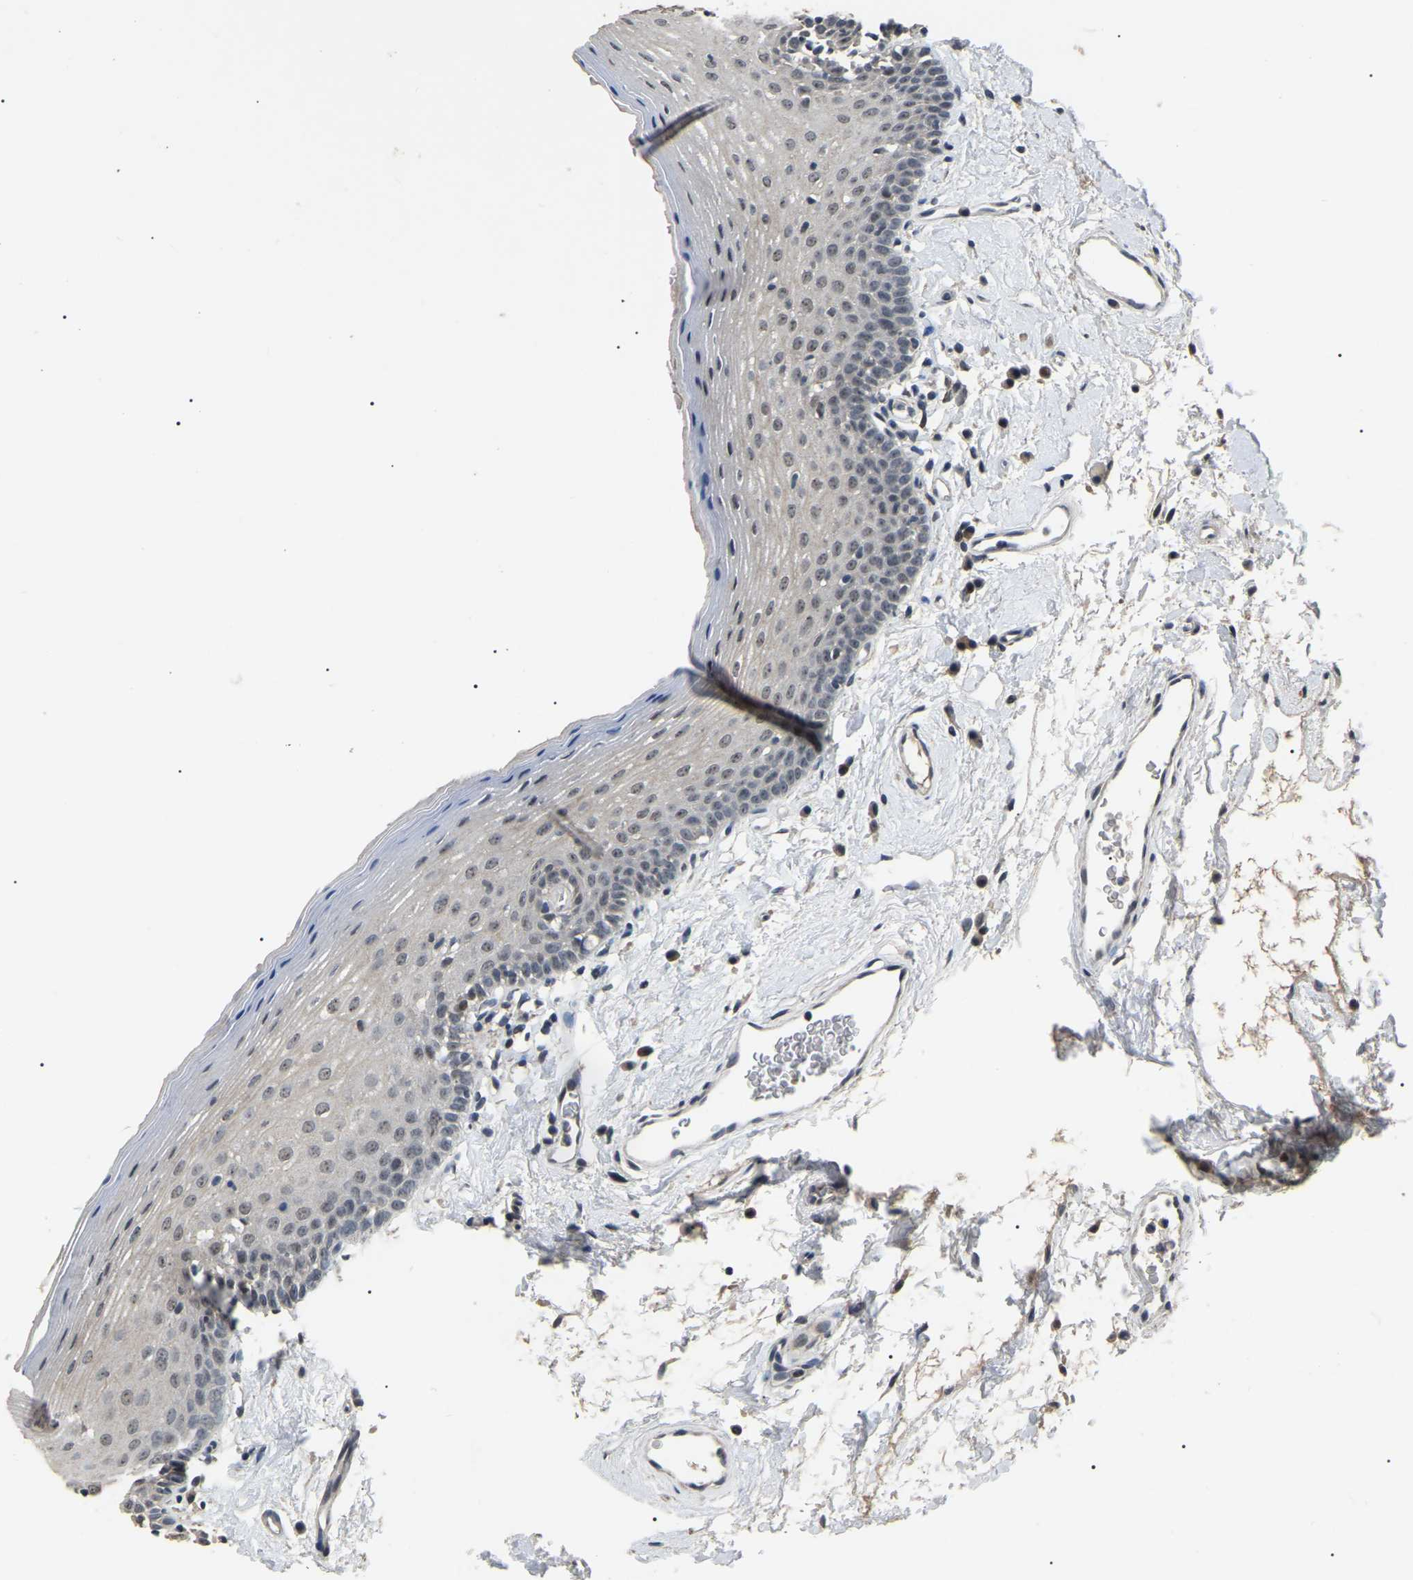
{"staining": {"intensity": "weak", "quantity": "25%-75%", "location": "nuclear"}, "tissue": "oral mucosa", "cell_type": "Squamous epithelial cells", "image_type": "normal", "snomed": [{"axis": "morphology", "description": "Normal tissue, NOS"}, {"axis": "topography", "description": "Oral tissue"}], "caption": "IHC of unremarkable oral mucosa demonstrates low levels of weak nuclear positivity in approximately 25%-75% of squamous epithelial cells. (DAB (3,3'-diaminobenzidine) = brown stain, brightfield microscopy at high magnification).", "gene": "PPM1E", "patient": {"sex": "male", "age": 66}}